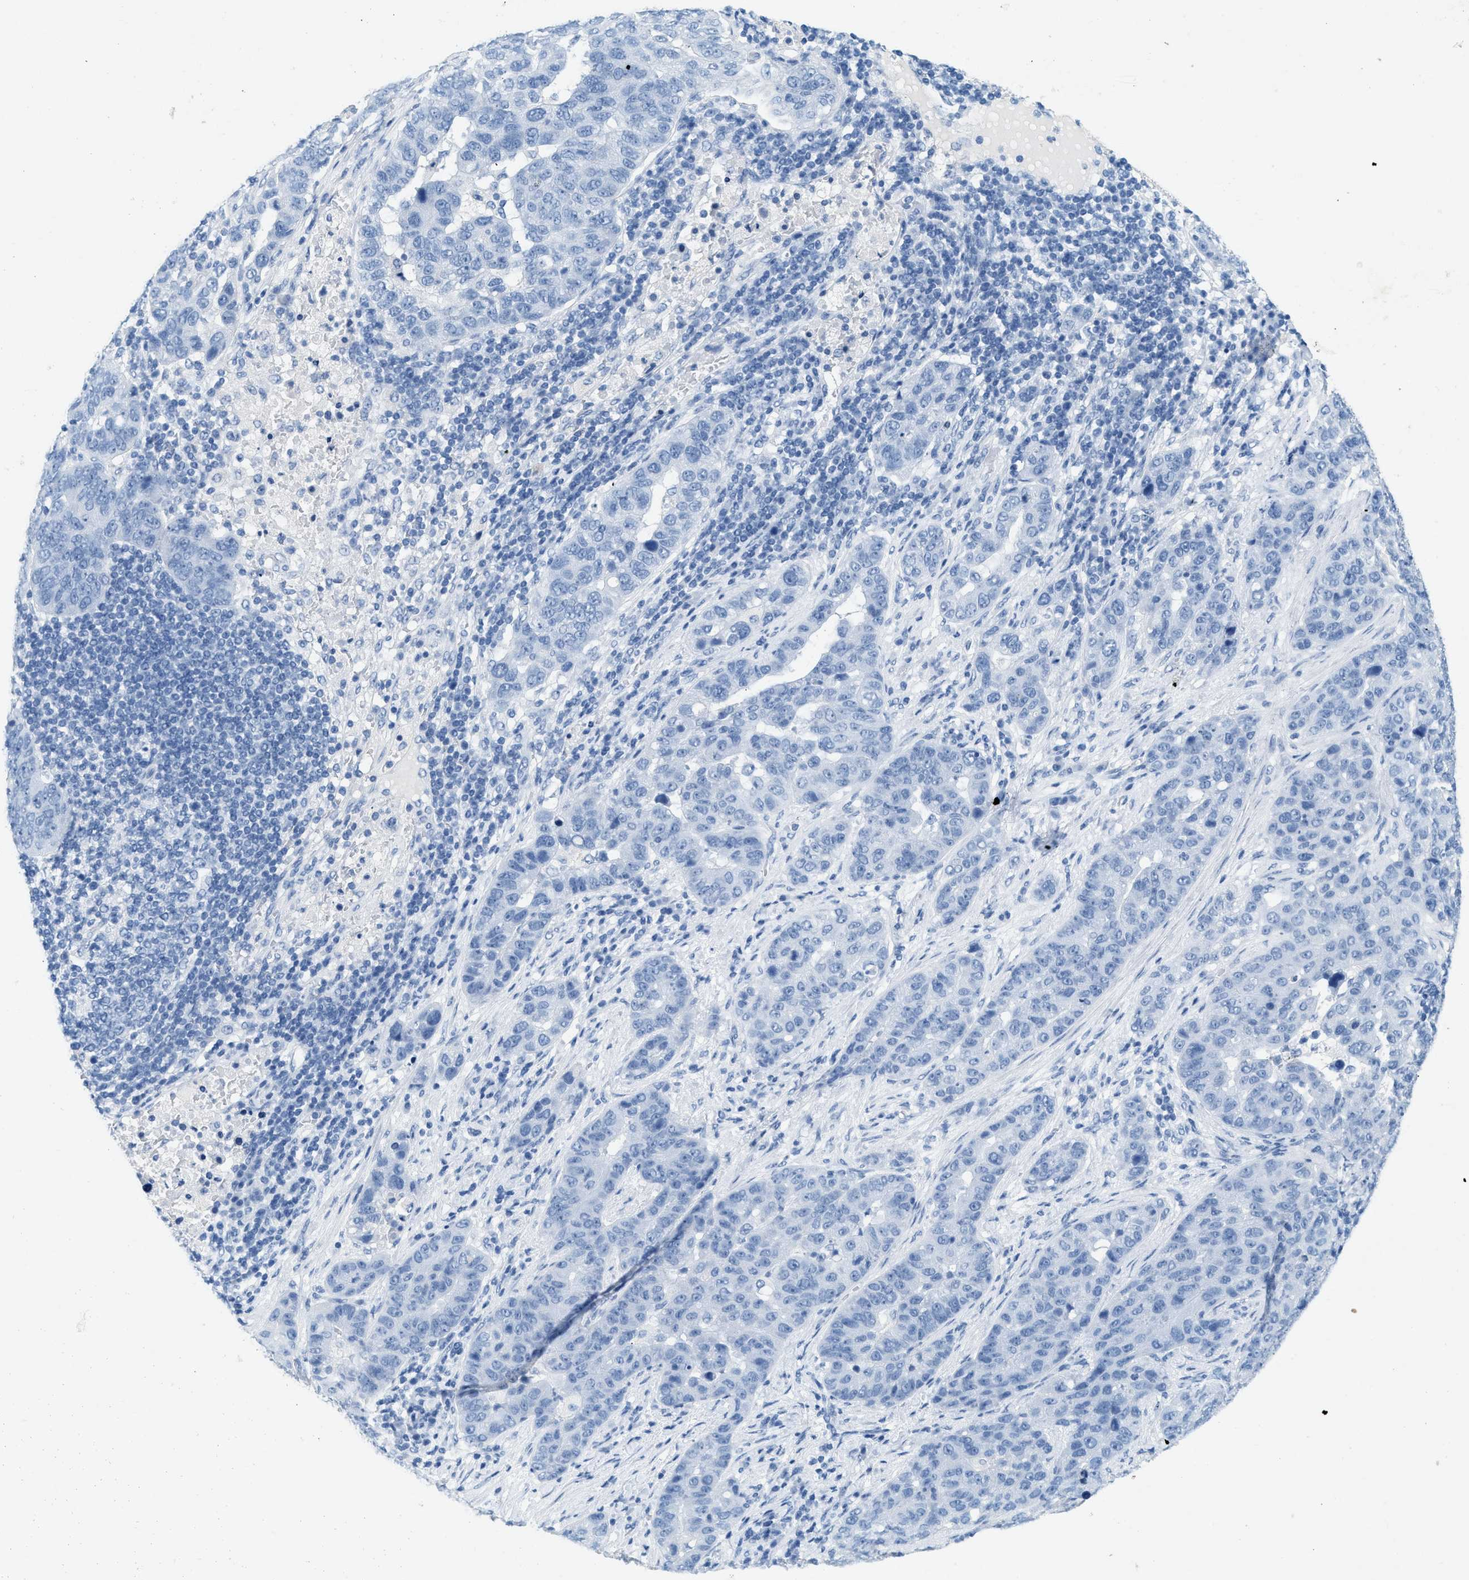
{"staining": {"intensity": "negative", "quantity": "none", "location": "none"}, "tissue": "pancreatic cancer", "cell_type": "Tumor cells", "image_type": "cancer", "snomed": [{"axis": "morphology", "description": "Adenocarcinoma, NOS"}, {"axis": "topography", "description": "Pancreas"}], "caption": "This is a micrograph of immunohistochemistry (IHC) staining of adenocarcinoma (pancreatic), which shows no expression in tumor cells.", "gene": "HHATL", "patient": {"sex": "female", "age": 61}}